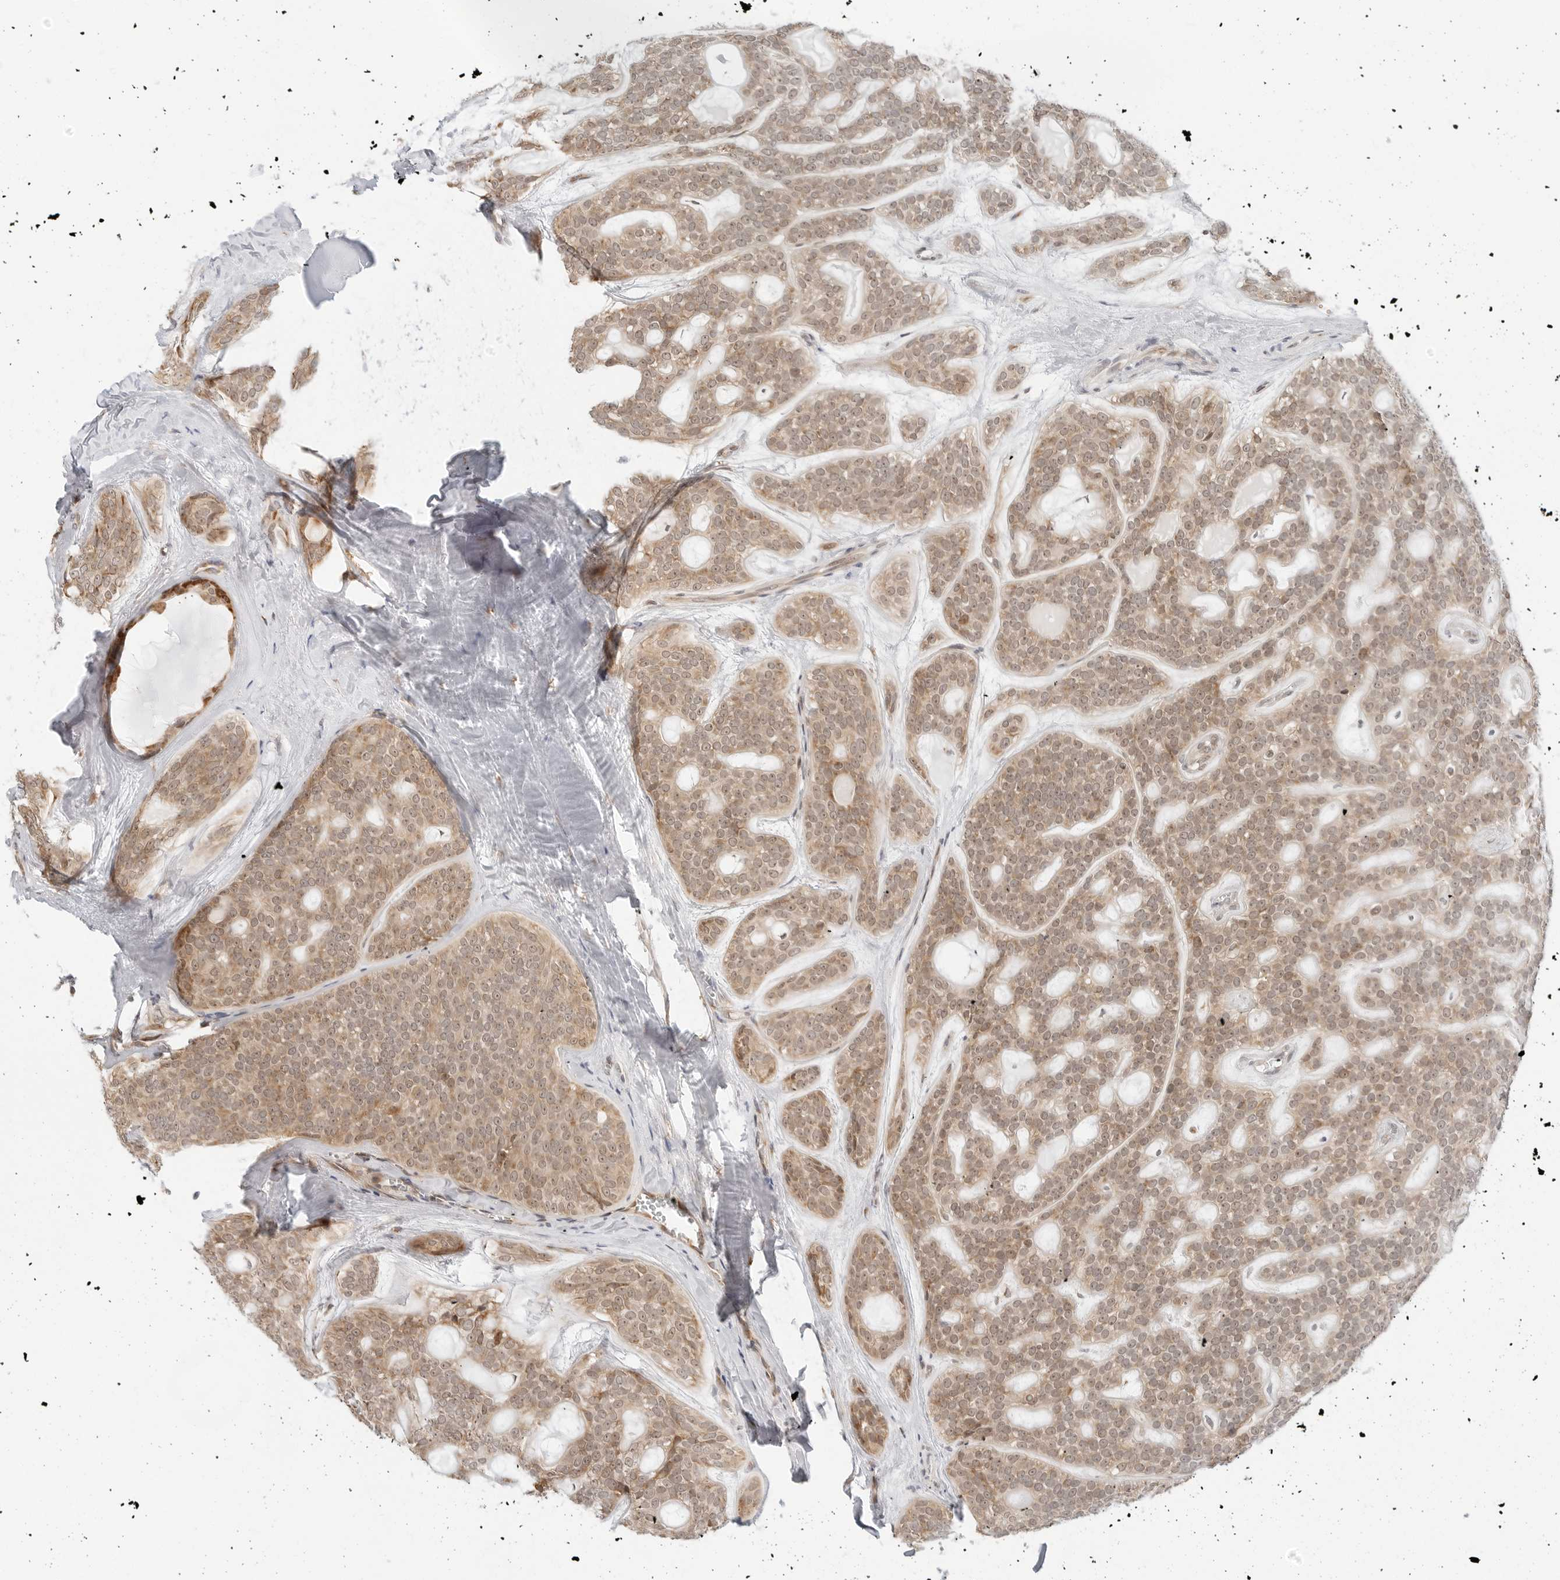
{"staining": {"intensity": "moderate", "quantity": ">75%", "location": "cytoplasmic/membranous"}, "tissue": "head and neck cancer", "cell_type": "Tumor cells", "image_type": "cancer", "snomed": [{"axis": "morphology", "description": "Adenocarcinoma, NOS"}, {"axis": "topography", "description": "Head-Neck"}], "caption": "A photomicrograph showing moderate cytoplasmic/membranous staining in about >75% of tumor cells in head and neck cancer (adenocarcinoma), as visualized by brown immunohistochemical staining.", "gene": "POLR3GL", "patient": {"sex": "male", "age": 66}}